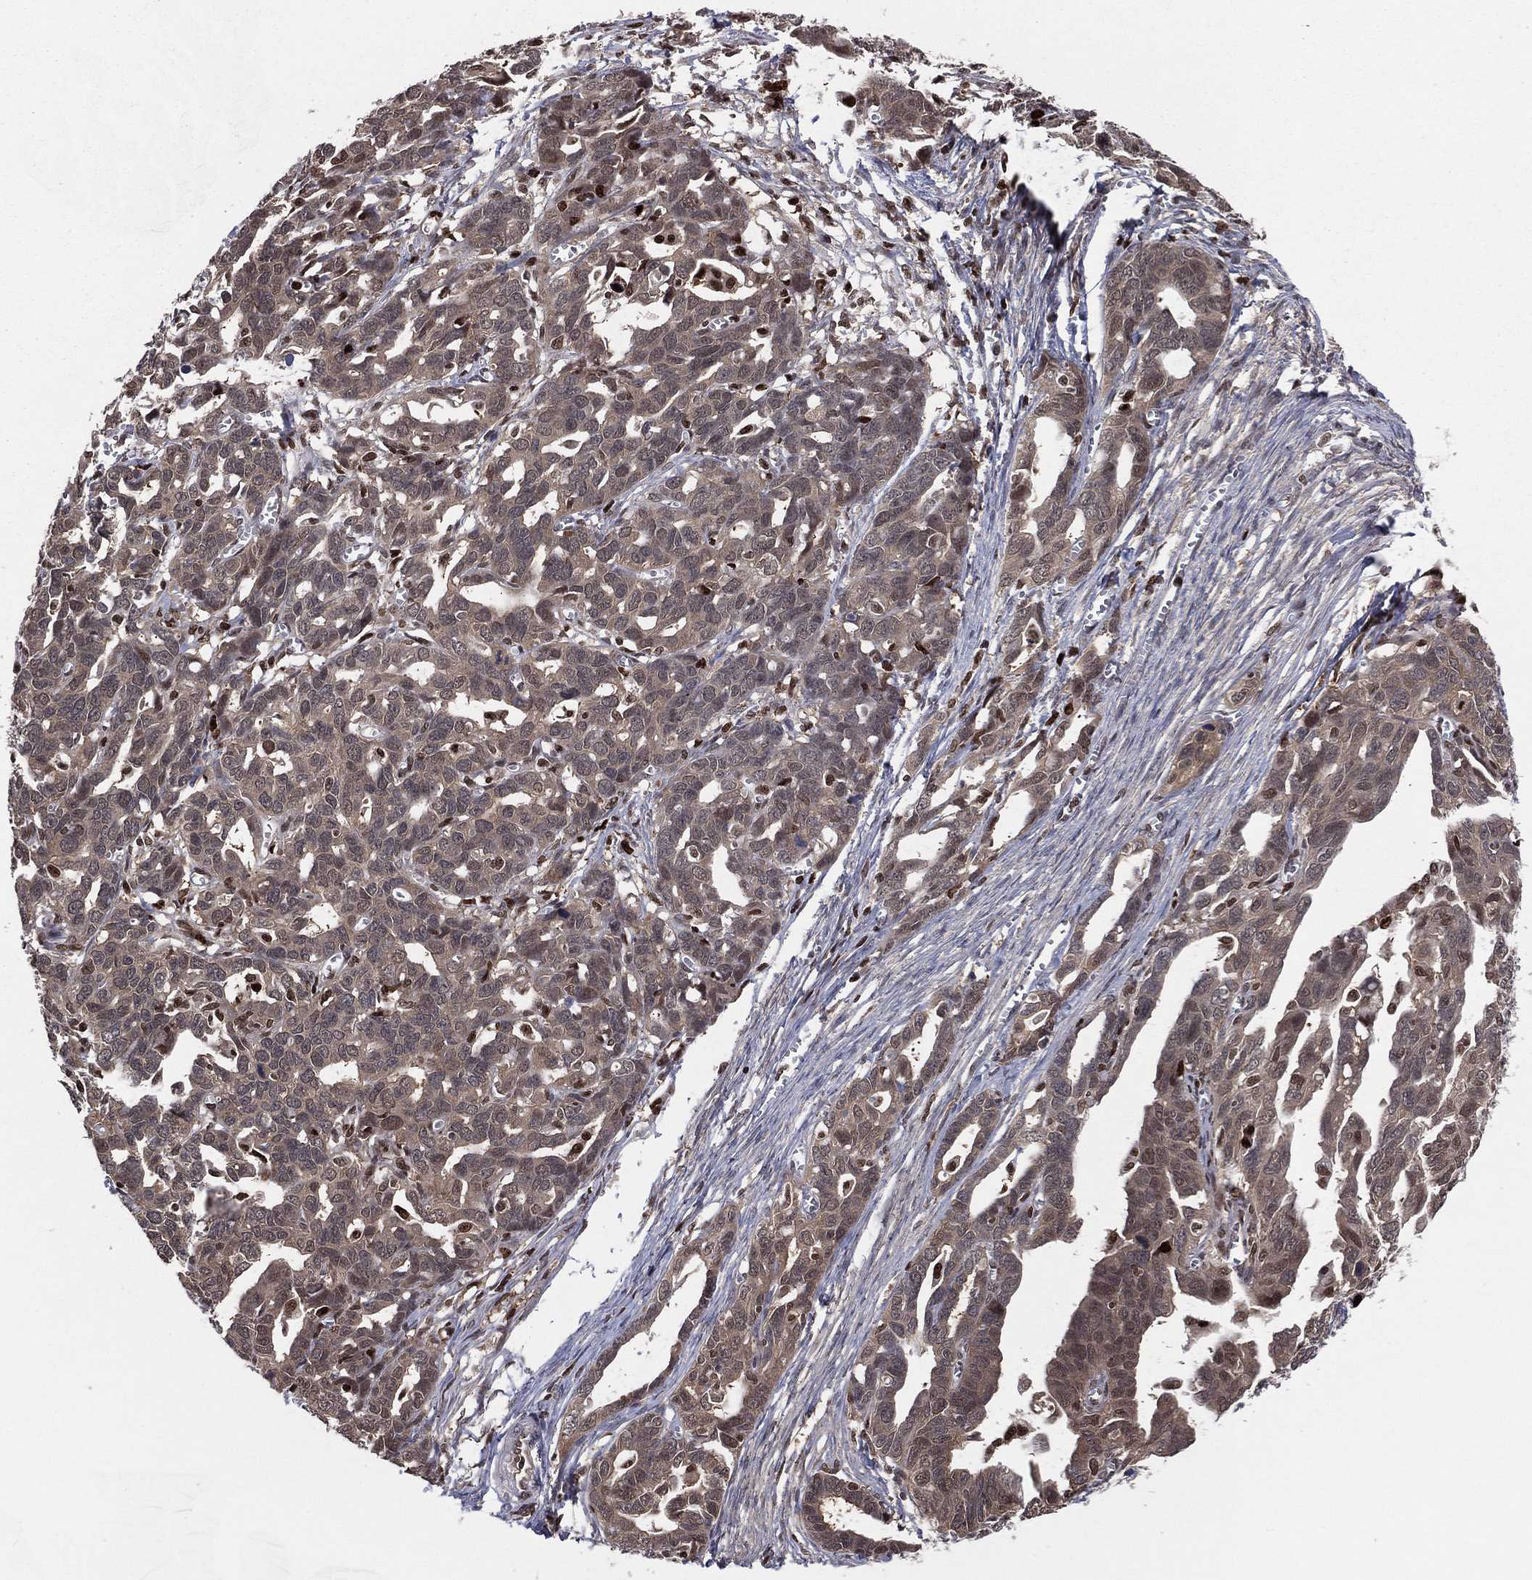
{"staining": {"intensity": "moderate", "quantity": "25%-75%", "location": "cytoplasmic/membranous,nuclear"}, "tissue": "ovarian cancer", "cell_type": "Tumor cells", "image_type": "cancer", "snomed": [{"axis": "morphology", "description": "Cystadenocarcinoma, serous, NOS"}, {"axis": "topography", "description": "Ovary"}], "caption": "DAB (3,3'-diaminobenzidine) immunohistochemical staining of ovarian cancer (serous cystadenocarcinoma) exhibits moderate cytoplasmic/membranous and nuclear protein positivity in about 25%-75% of tumor cells.", "gene": "PSMA1", "patient": {"sex": "female", "age": 69}}